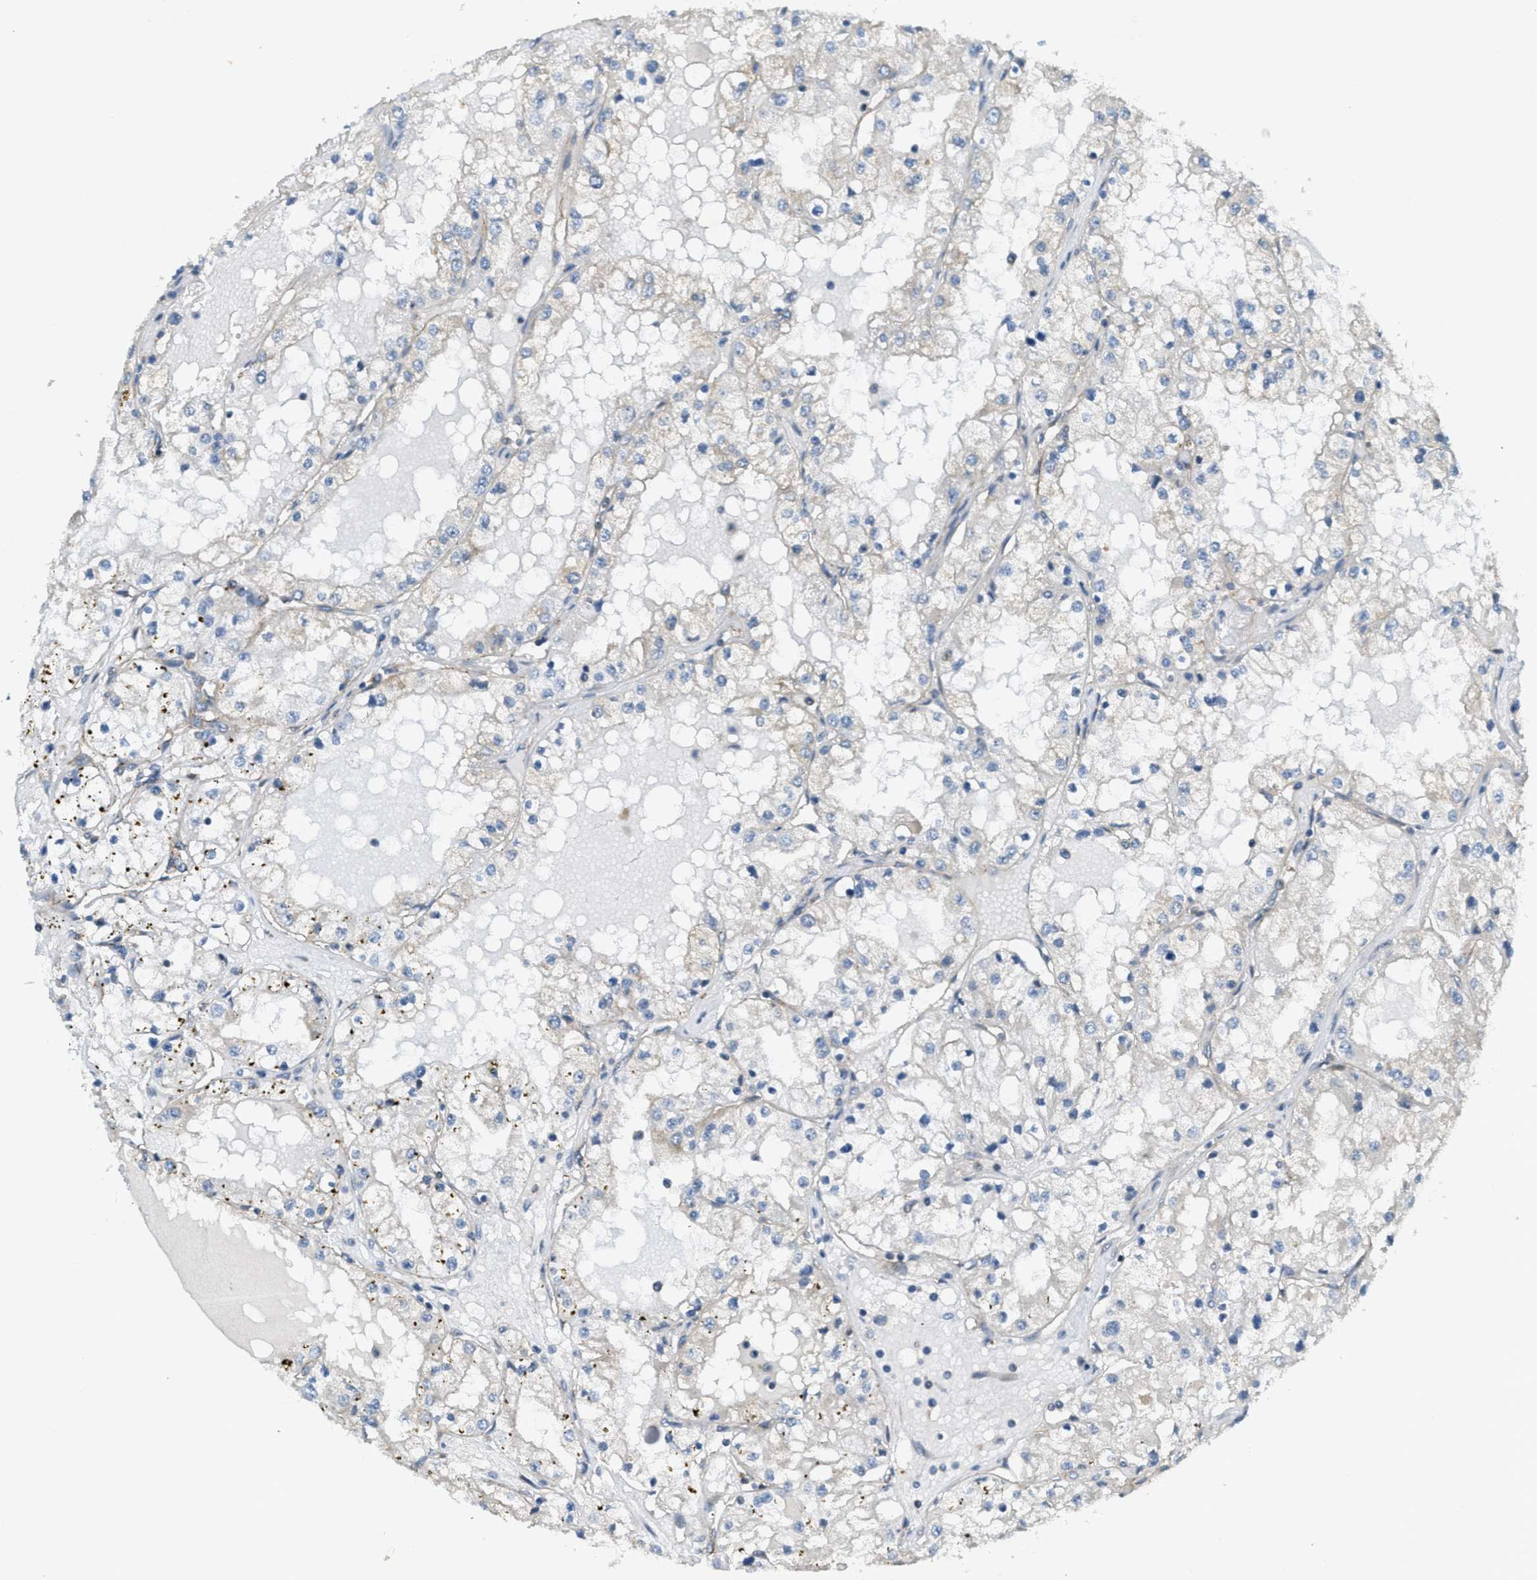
{"staining": {"intensity": "negative", "quantity": "none", "location": "none"}, "tissue": "renal cancer", "cell_type": "Tumor cells", "image_type": "cancer", "snomed": [{"axis": "morphology", "description": "Adenocarcinoma, NOS"}, {"axis": "topography", "description": "Kidney"}], "caption": "The immunohistochemistry (IHC) photomicrograph has no significant positivity in tumor cells of renal cancer tissue.", "gene": "JCAD", "patient": {"sex": "male", "age": 68}}